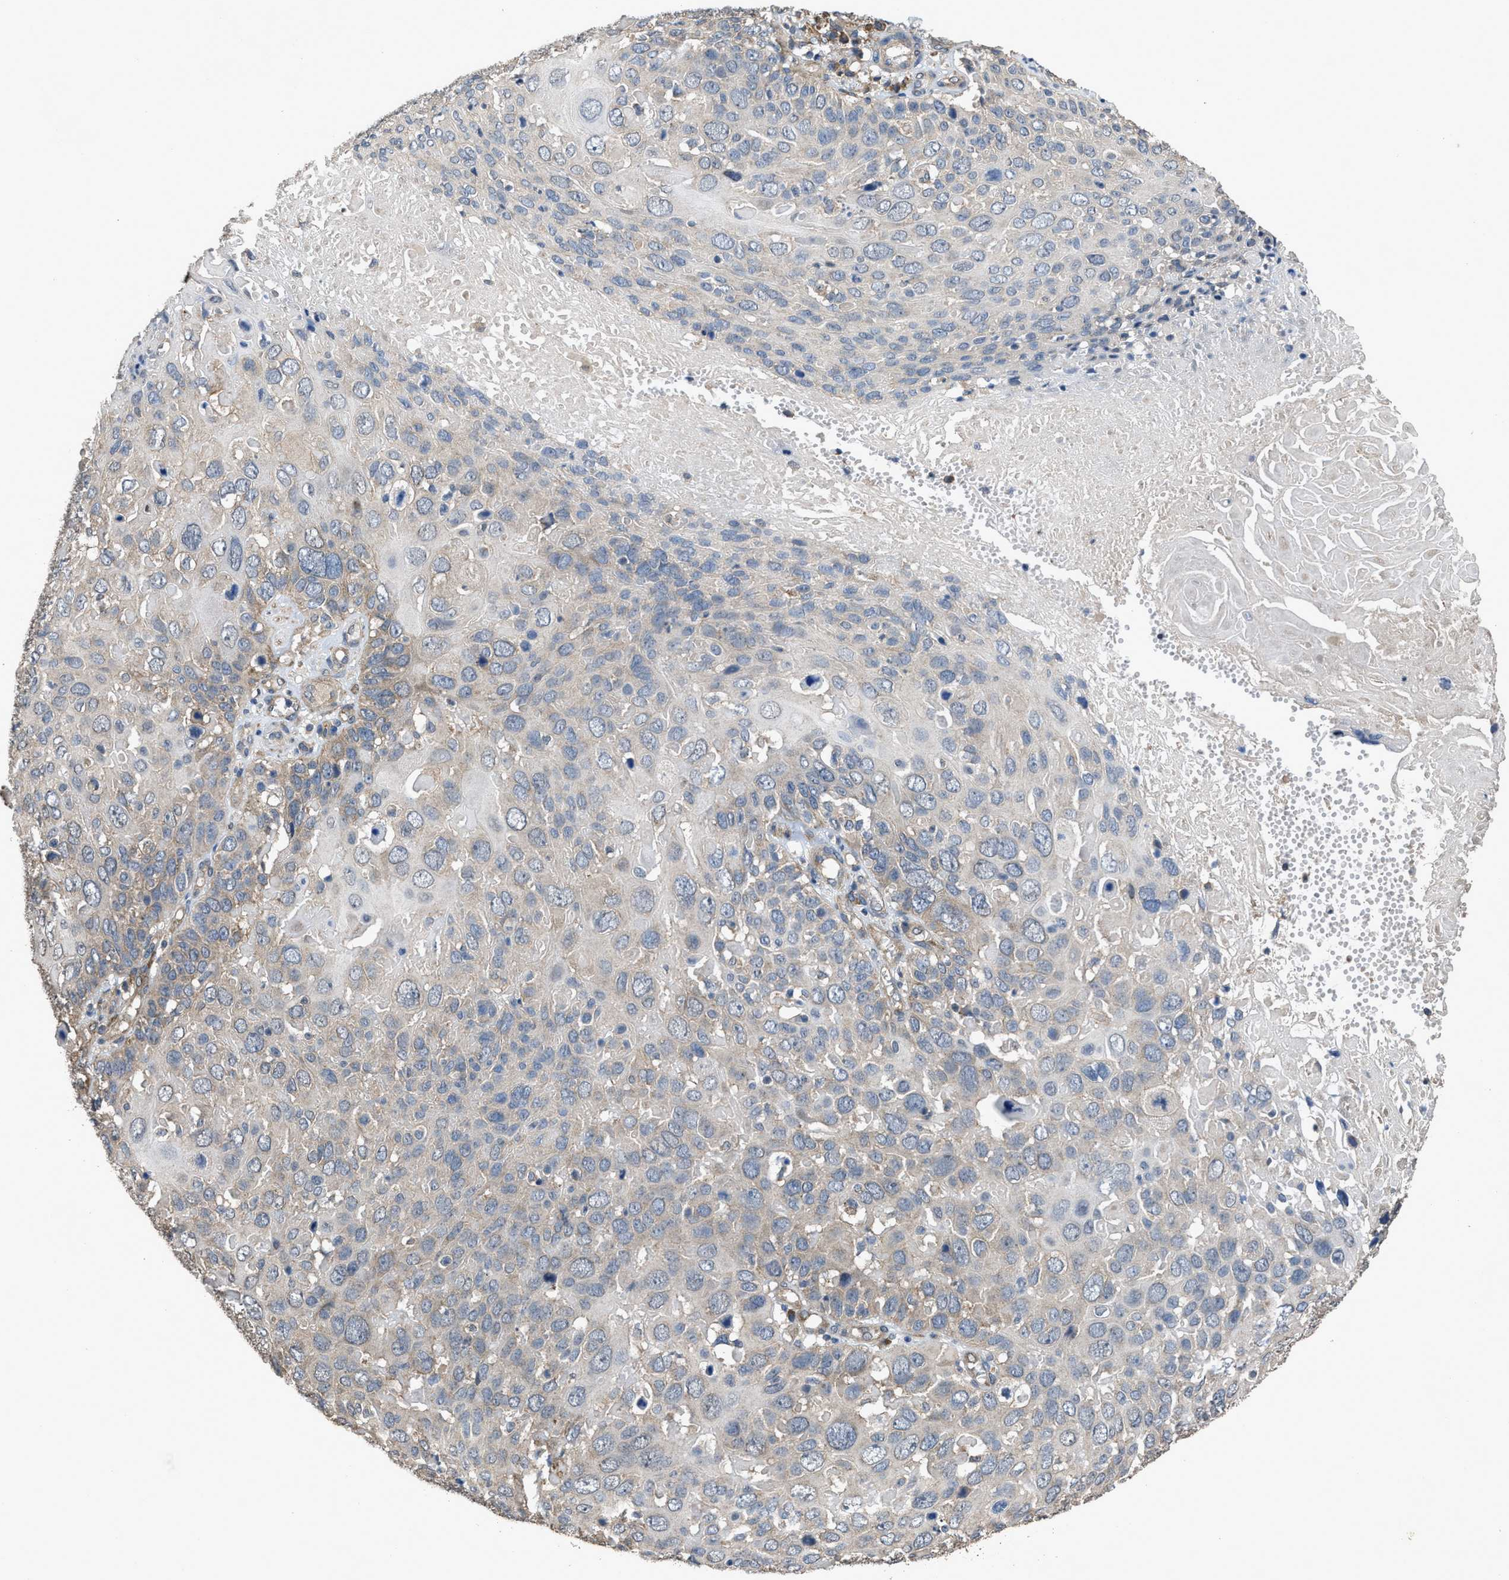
{"staining": {"intensity": "weak", "quantity": "<25%", "location": "cytoplasmic/membranous"}, "tissue": "cervical cancer", "cell_type": "Tumor cells", "image_type": "cancer", "snomed": [{"axis": "morphology", "description": "Squamous cell carcinoma, NOS"}, {"axis": "topography", "description": "Cervix"}], "caption": "A micrograph of cervical squamous cell carcinoma stained for a protein reveals no brown staining in tumor cells.", "gene": "ARL6", "patient": {"sex": "female", "age": 74}}